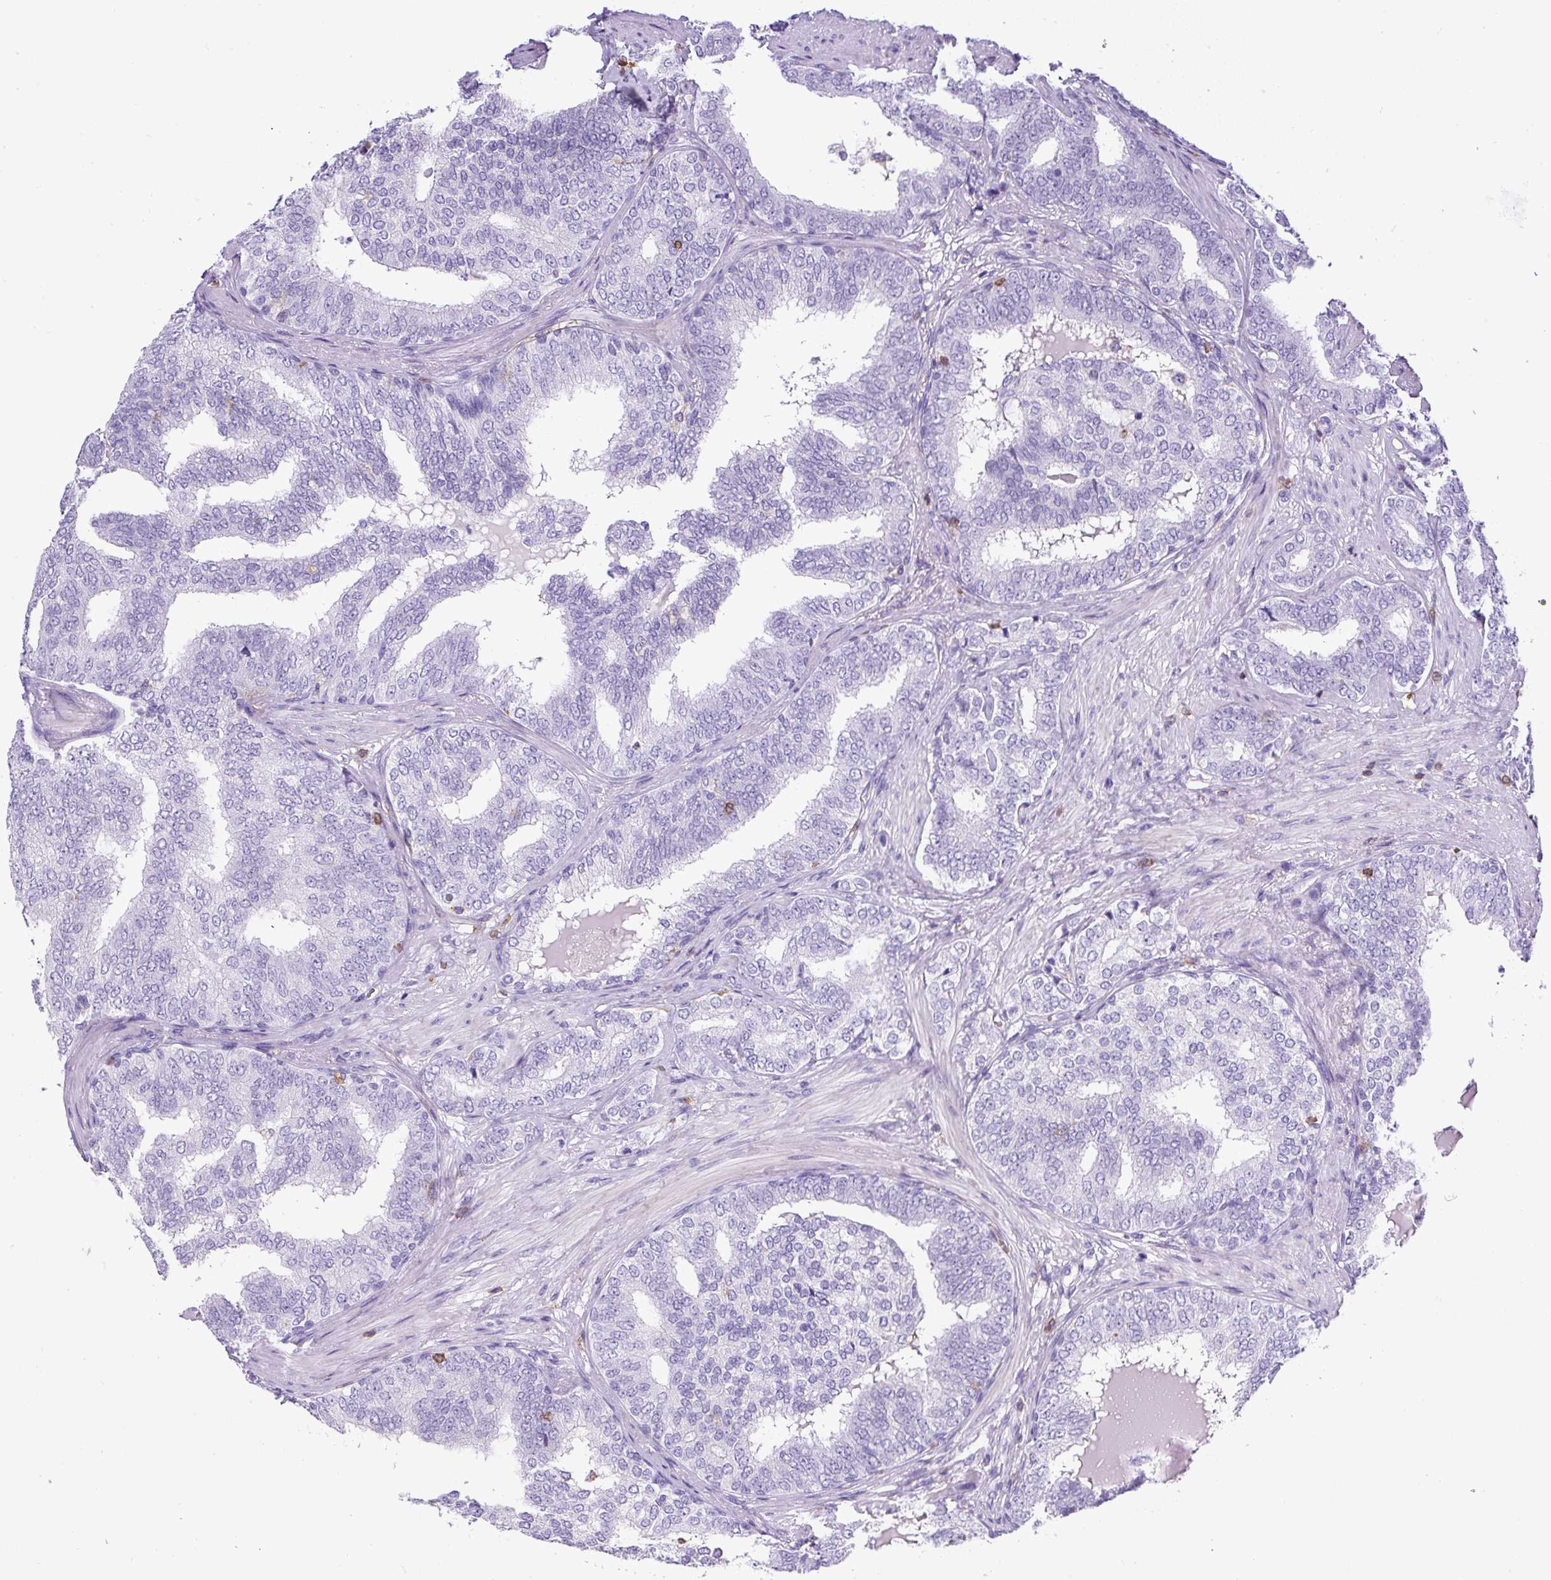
{"staining": {"intensity": "negative", "quantity": "none", "location": "none"}, "tissue": "prostate cancer", "cell_type": "Tumor cells", "image_type": "cancer", "snomed": [{"axis": "morphology", "description": "Adenocarcinoma, High grade"}, {"axis": "topography", "description": "Prostate"}], "caption": "Photomicrograph shows no significant protein positivity in tumor cells of prostate cancer. (DAB immunohistochemistry (IHC), high magnification).", "gene": "FAM228B", "patient": {"sex": "male", "age": 72}}